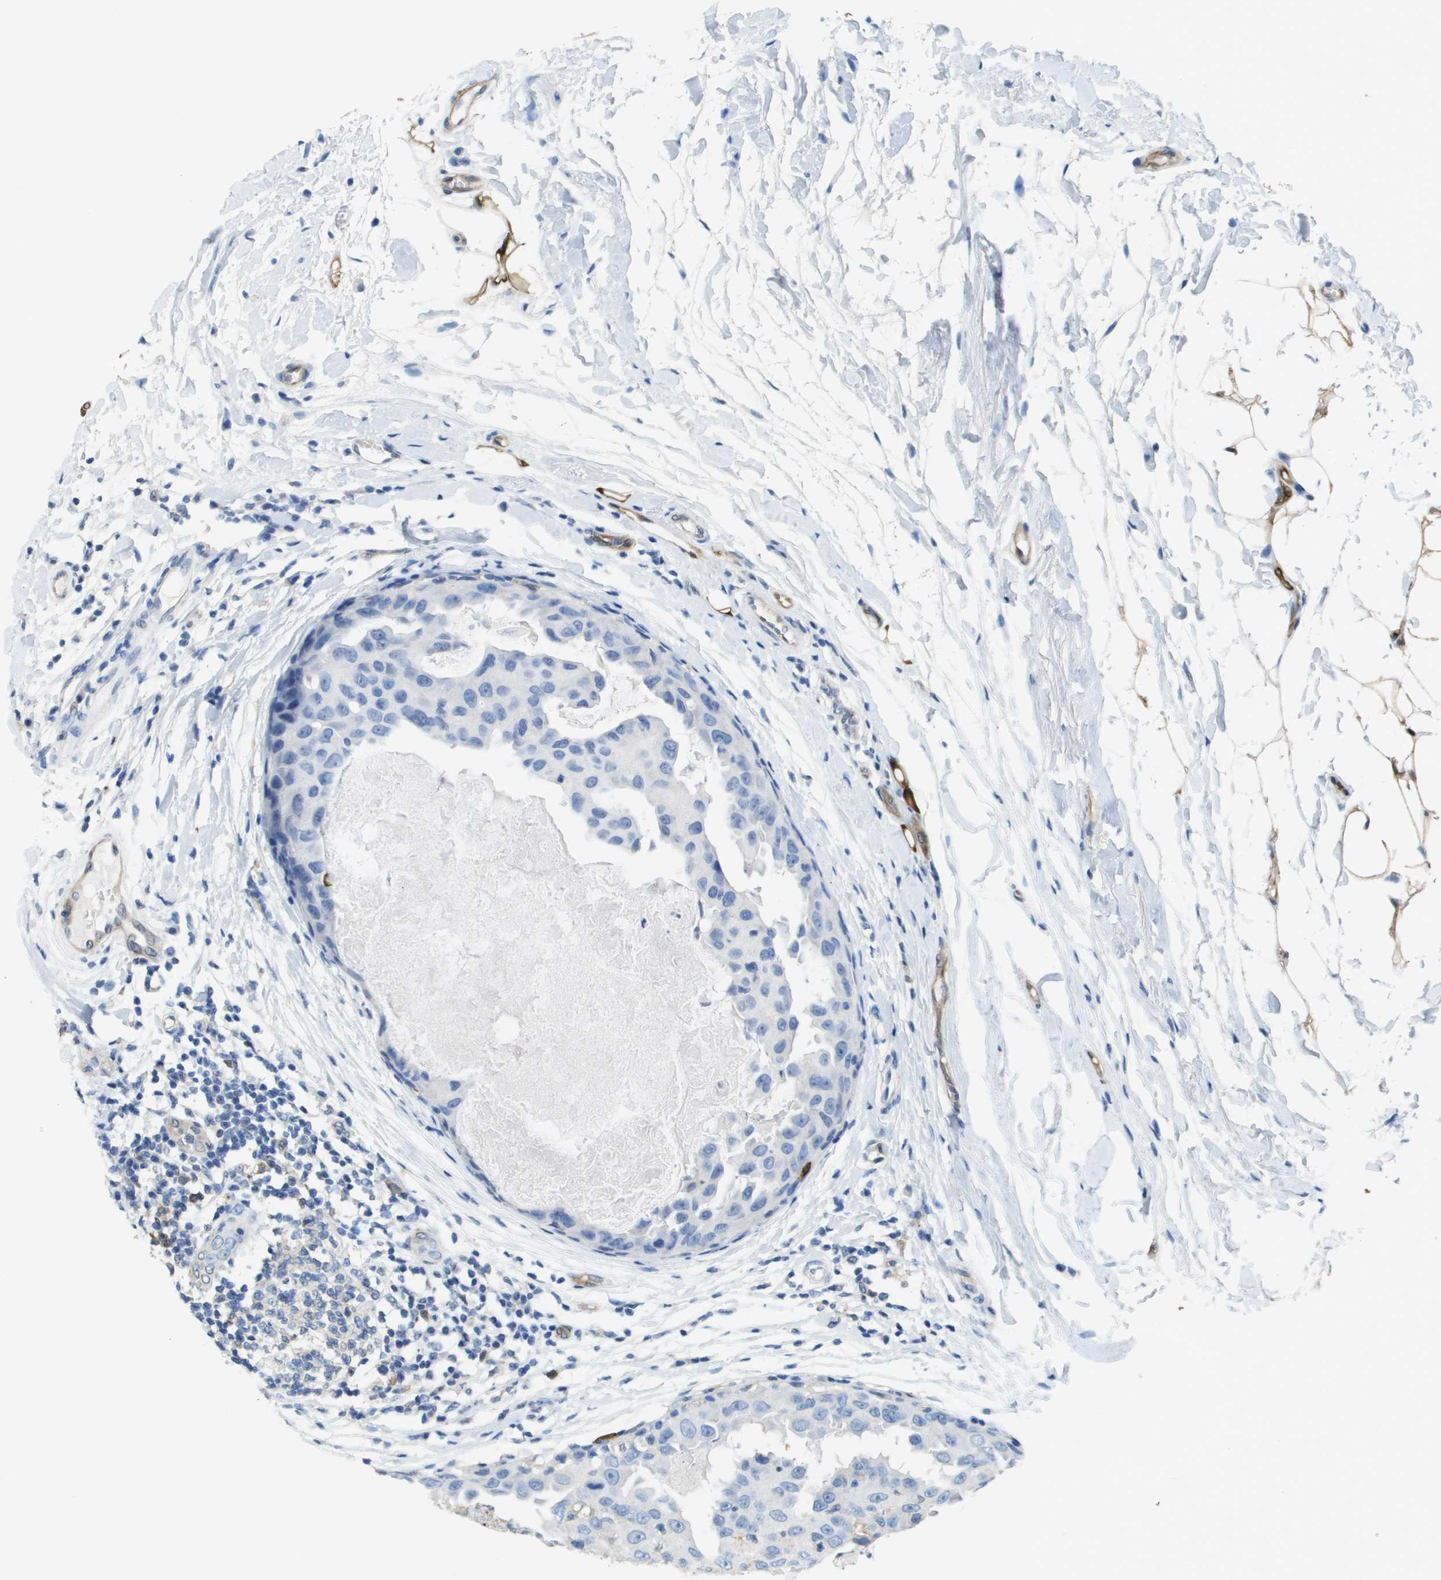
{"staining": {"intensity": "negative", "quantity": "none", "location": "none"}, "tissue": "breast cancer", "cell_type": "Tumor cells", "image_type": "cancer", "snomed": [{"axis": "morphology", "description": "Duct carcinoma"}, {"axis": "topography", "description": "Breast"}], "caption": "This is a image of immunohistochemistry (IHC) staining of breast cancer (infiltrating ductal carcinoma), which shows no expression in tumor cells. The staining is performed using DAB (3,3'-diaminobenzidine) brown chromogen with nuclei counter-stained in using hematoxylin.", "gene": "FABP5", "patient": {"sex": "female", "age": 27}}